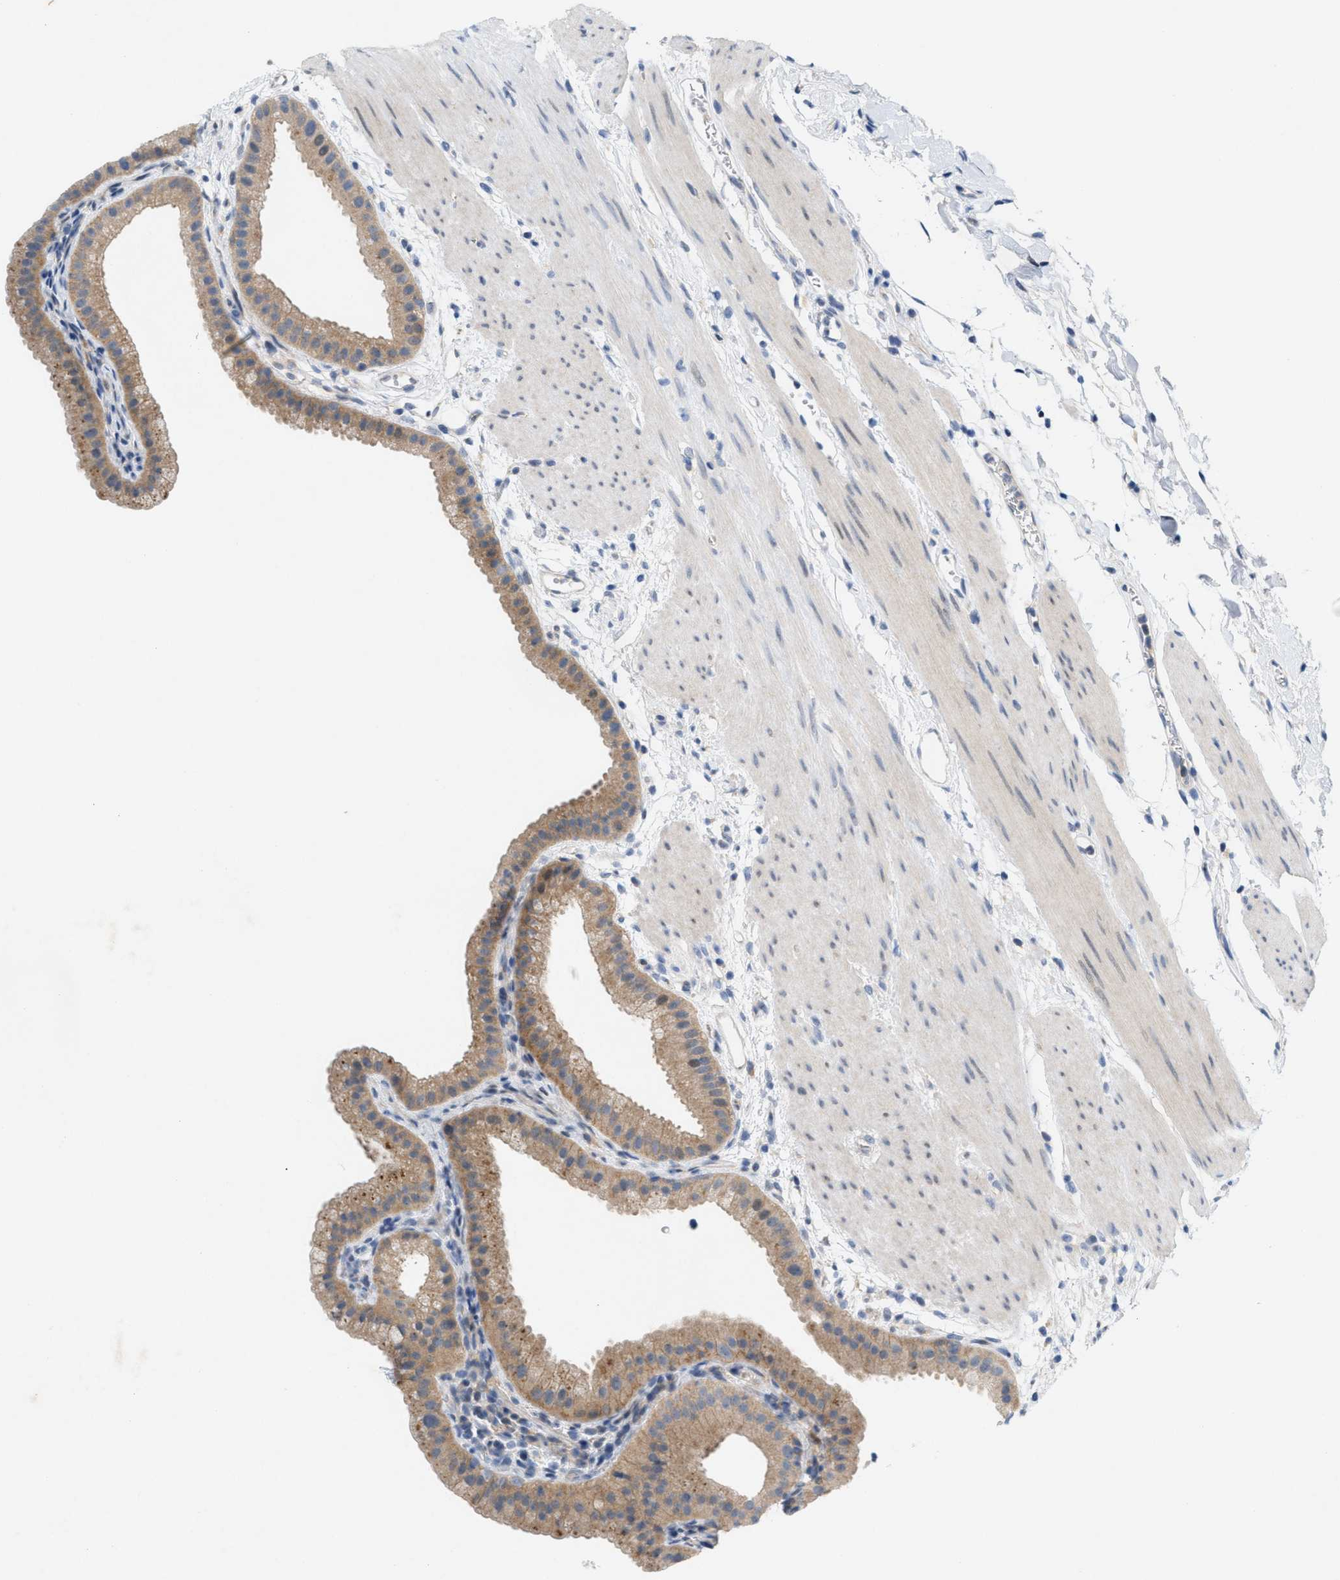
{"staining": {"intensity": "weak", "quantity": "25%-75%", "location": "cytoplasmic/membranous"}, "tissue": "gallbladder", "cell_type": "Glandular cells", "image_type": "normal", "snomed": [{"axis": "morphology", "description": "Normal tissue, NOS"}, {"axis": "topography", "description": "Gallbladder"}], "caption": "Gallbladder was stained to show a protein in brown. There is low levels of weak cytoplasmic/membranous expression in about 25%-75% of glandular cells.", "gene": "WIPI2", "patient": {"sex": "female", "age": 64}}